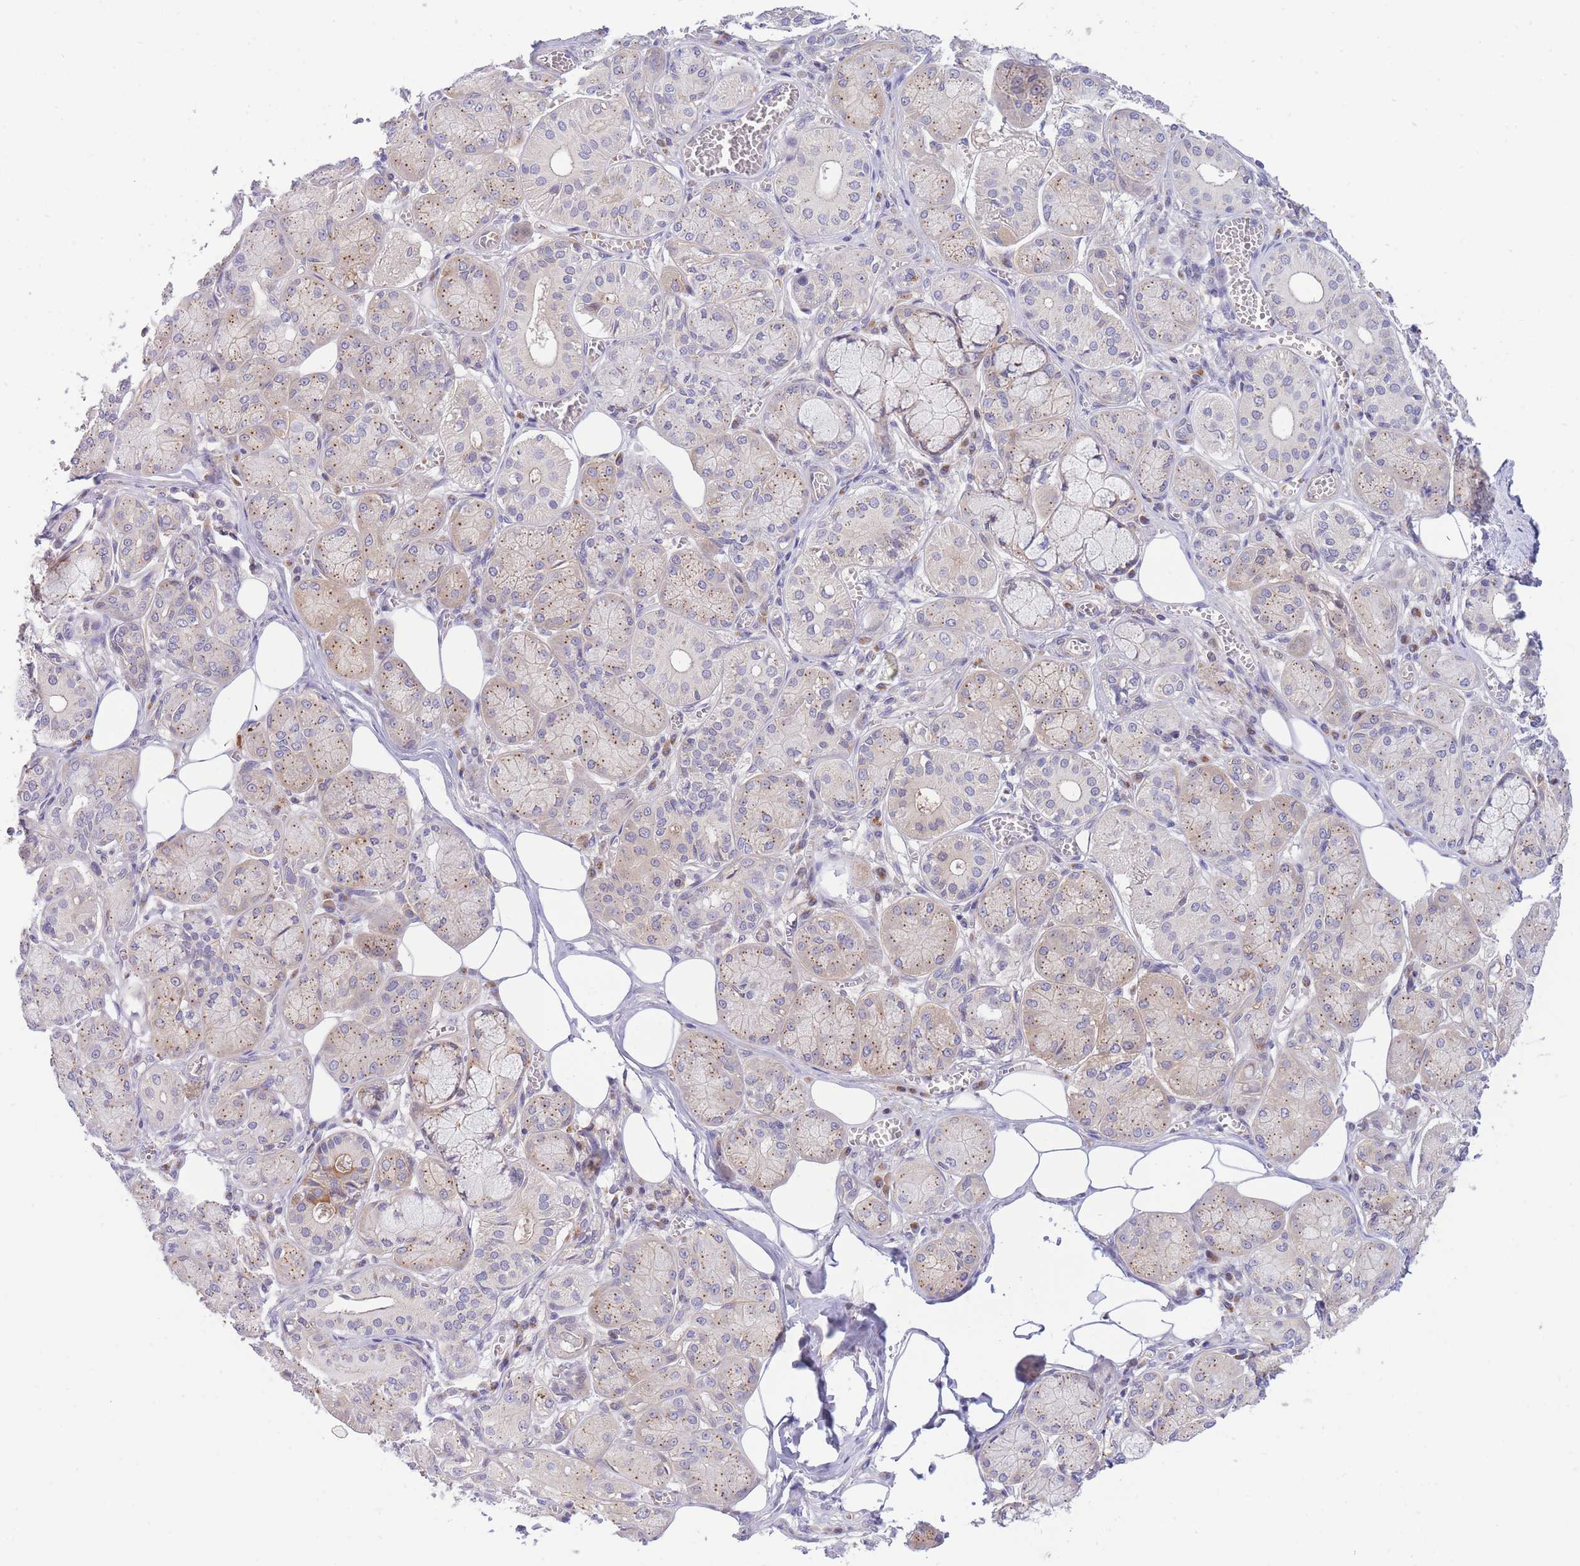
{"staining": {"intensity": "weak", "quantity": "25%-75%", "location": "cytoplasmic/membranous"}, "tissue": "salivary gland", "cell_type": "Glandular cells", "image_type": "normal", "snomed": [{"axis": "morphology", "description": "Normal tissue, NOS"}, {"axis": "topography", "description": "Salivary gland"}], "caption": "An image of human salivary gland stained for a protein demonstrates weak cytoplasmic/membranous brown staining in glandular cells. The staining was performed using DAB (3,3'-diaminobenzidine) to visualize the protein expression in brown, while the nuclei were stained in blue with hematoxylin (Magnification: 20x).", "gene": "APOL4", "patient": {"sex": "male", "age": 74}}